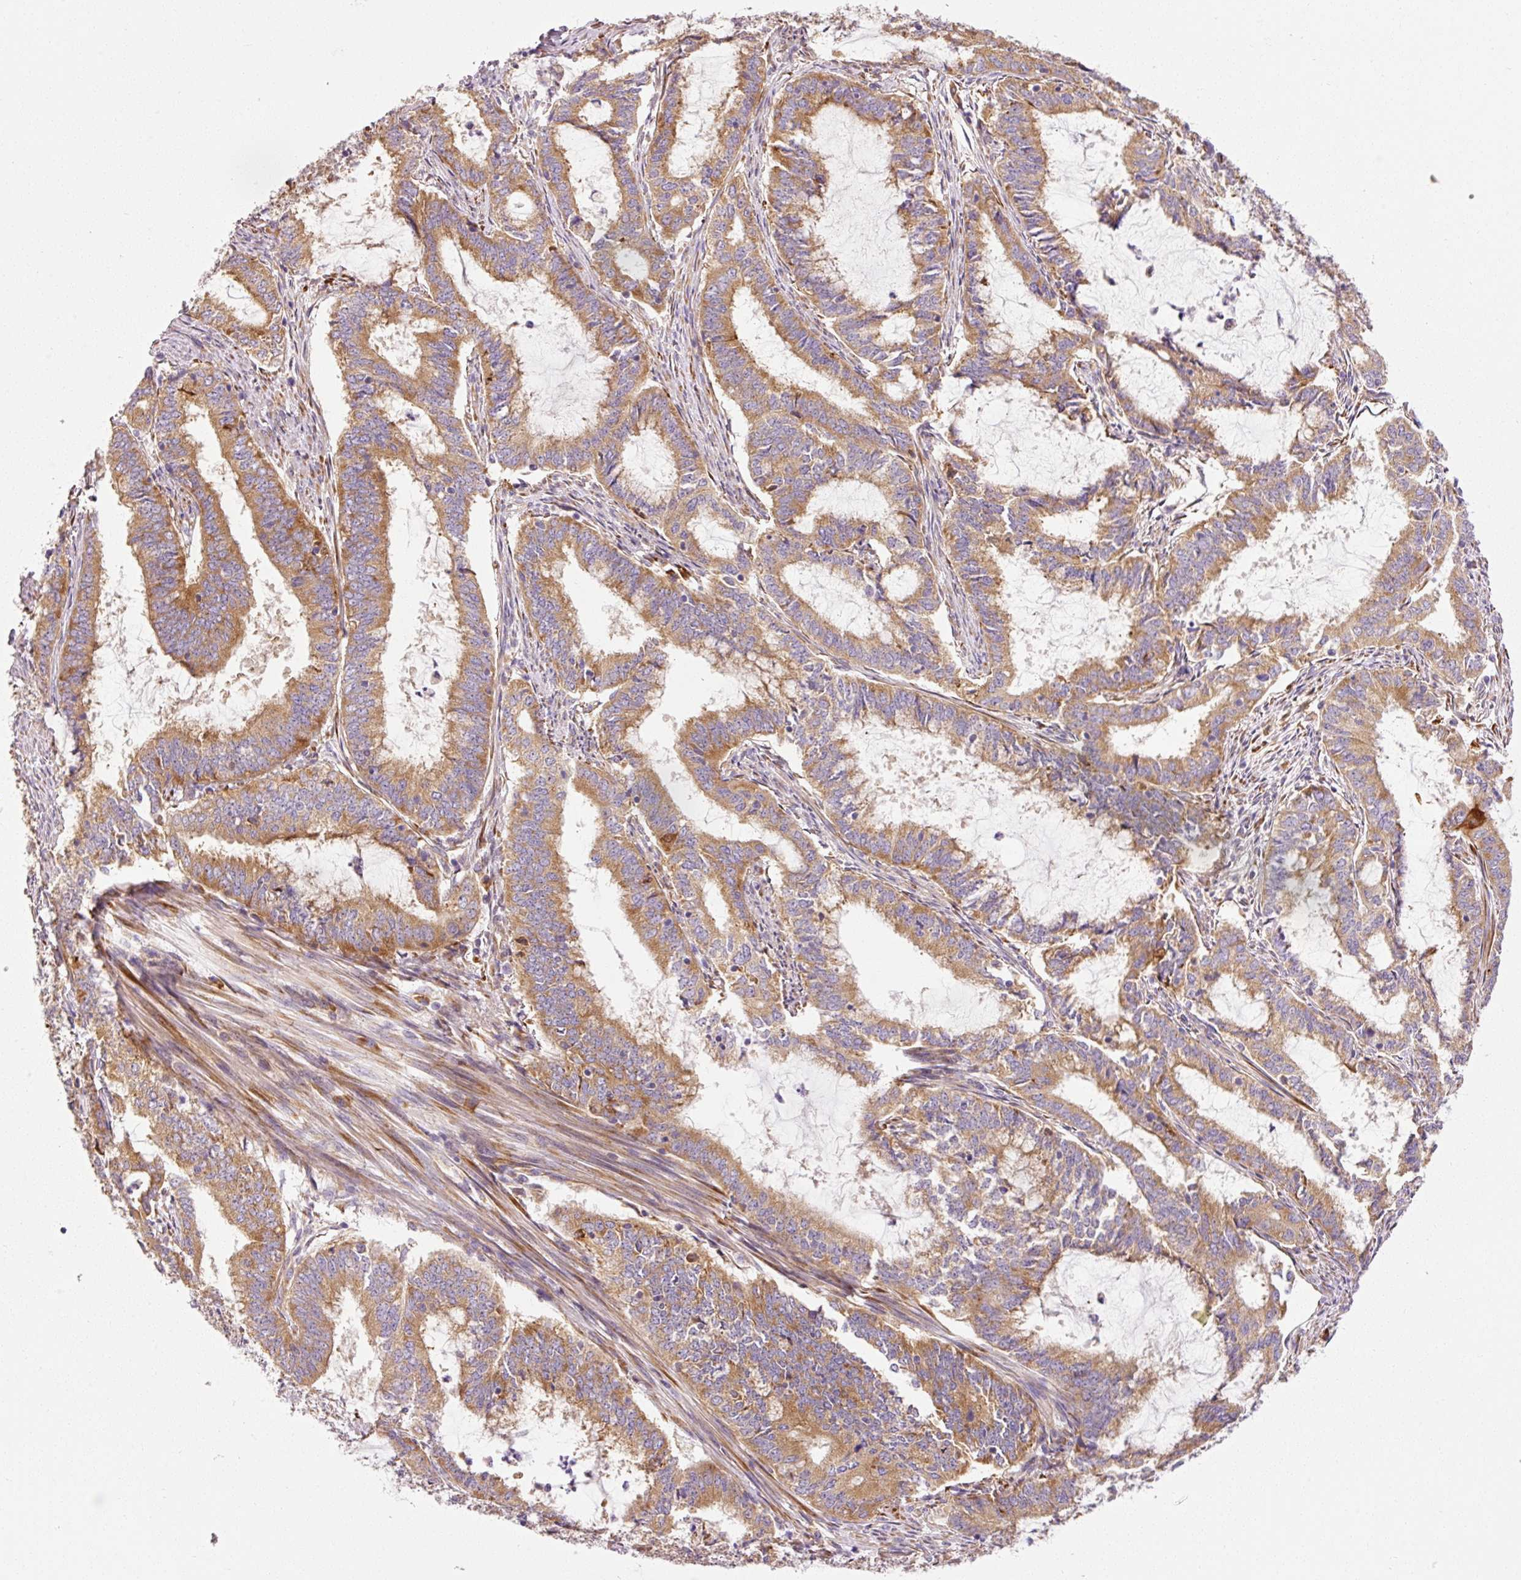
{"staining": {"intensity": "moderate", "quantity": ">75%", "location": "cytoplasmic/membranous"}, "tissue": "endometrial cancer", "cell_type": "Tumor cells", "image_type": "cancer", "snomed": [{"axis": "morphology", "description": "Adenocarcinoma, NOS"}, {"axis": "topography", "description": "Endometrium"}], "caption": "Immunohistochemical staining of adenocarcinoma (endometrial) shows medium levels of moderate cytoplasmic/membranous protein staining in about >75% of tumor cells. The protein of interest is shown in brown color, while the nuclei are stained blue.", "gene": "RPL10A", "patient": {"sex": "female", "age": 51}}